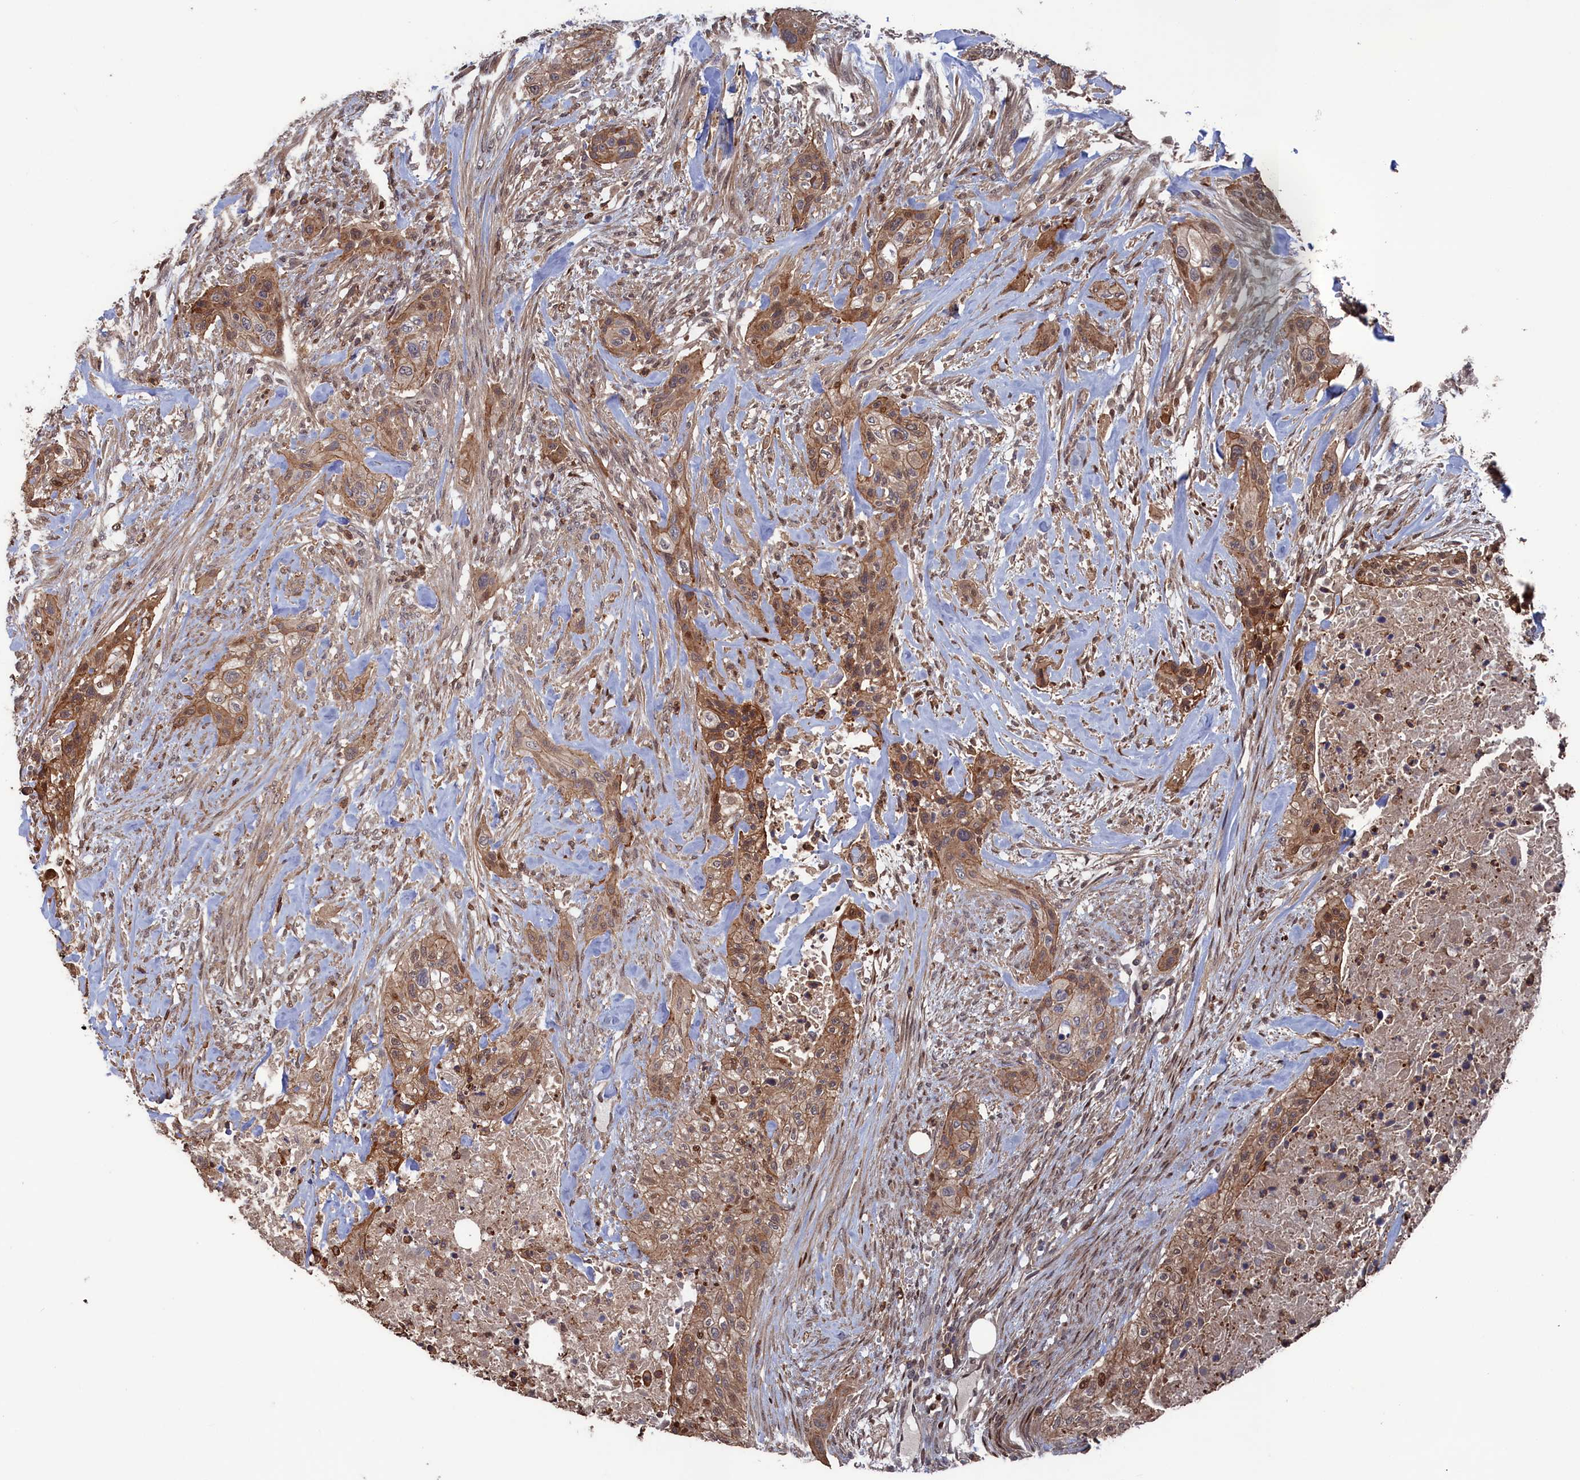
{"staining": {"intensity": "moderate", "quantity": ">75%", "location": "cytoplasmic/membranous"}, "tissue": "urothelial cancer", "cell_type": "Tumor cells", "image_type": "cancer", "snomed": [{"axis": "morphology", "description": "Urothelial carcinoma, High grade"}, {"axis": "topography", "description": "Urinary bladder"}], "caption": "Protein expression analysis of urothelial cancer reveals moderate cytoplasmic/membranous positivity in about >75% of tumor cells.", "gene": "PLA2G15", "patient": {"sex": "male", "age": 35}}